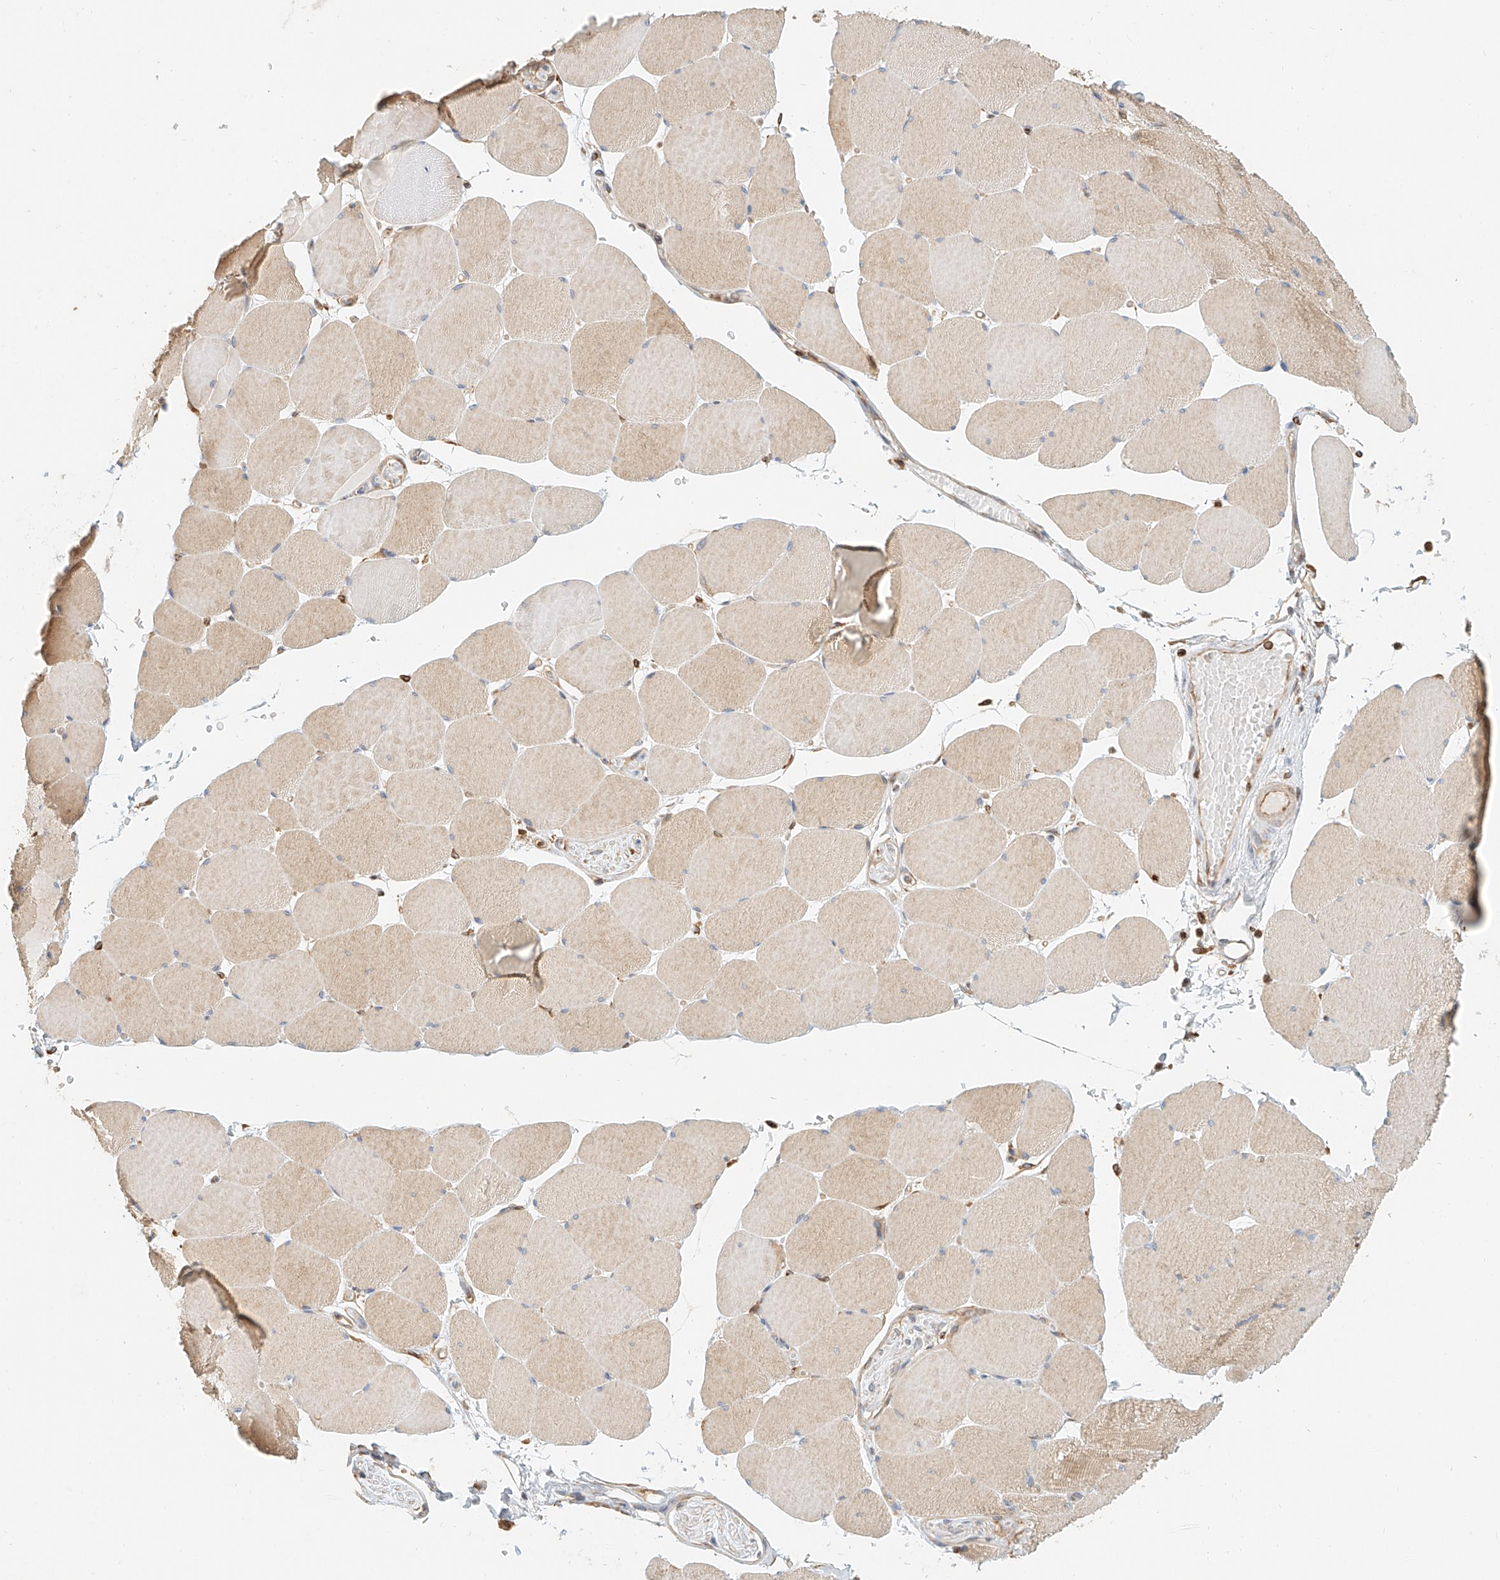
{"staining": {"intensity": "moderate", "quantity": "25%-75%", "location": "cytoplasmic/membranous"}, "tissue": "skeletal muscle", "cell_type": "Myocytes", "image_type": "normal", "snomed": [{"axis": "morphology", "description": "Normal tissue, NOS"}, {"axis": "topography", "description": "Skeletal muscle"}, {"axis": "topography", "description": "Head-Neck"}], "caption": "IHC of benign human skeletal muscle shows medium levels of moderate cytoplasmic/membranous staining in about 25%-75% of myocytes.", "gene": "DHRS7", "patient": {"sex": "male", "age": 66}}